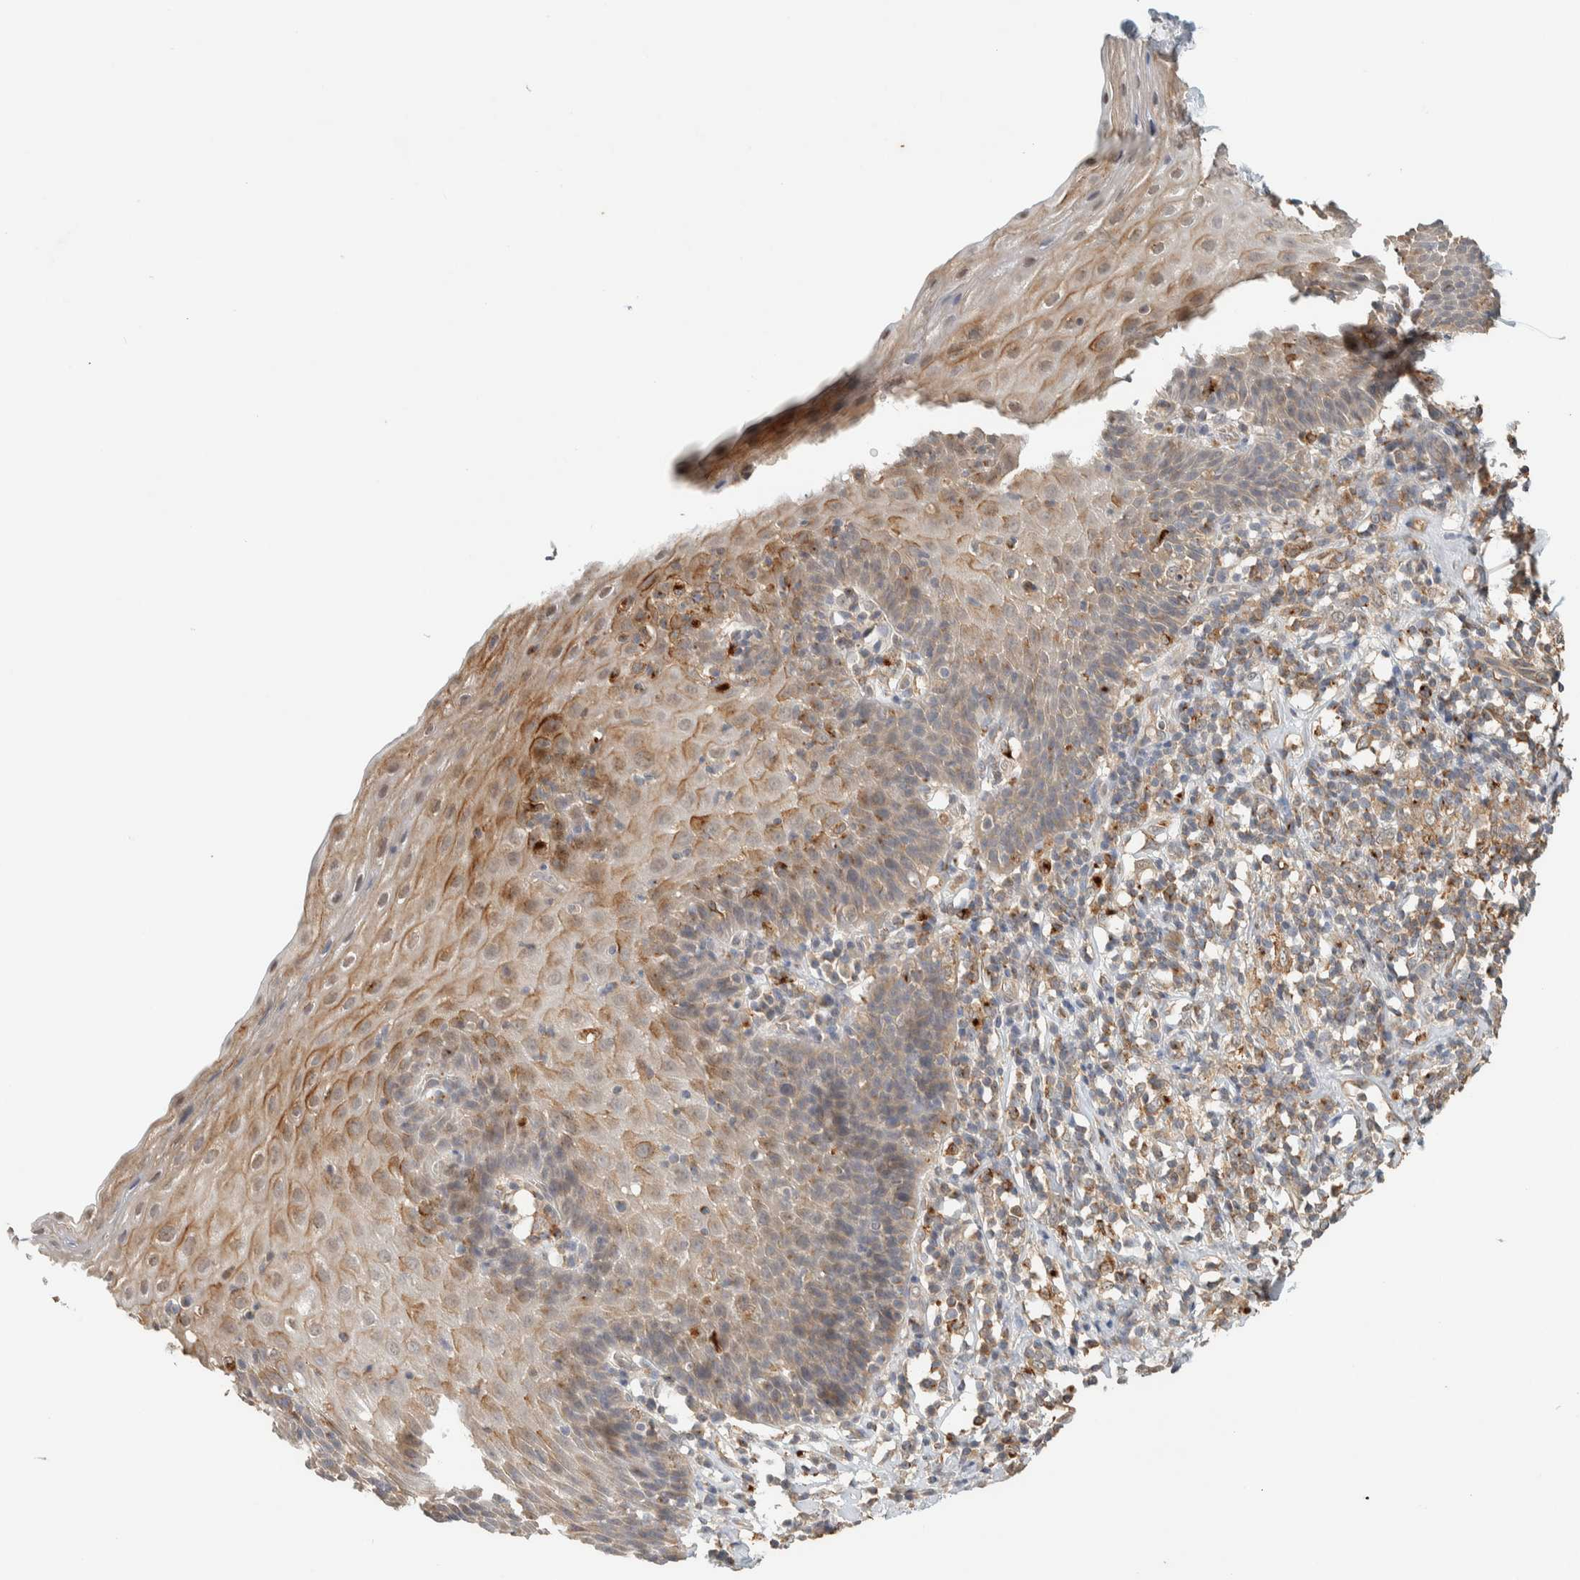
{"staining": {"intensity": "moderate", "quantity": "25%-75%", "location": "cytoplasmic/membranous"}, "tissue": "esophagus", "cell_type": "Squamous epithelial cells", "image_type": "normal", "snomed": [{"axis": "morphology", "description": "Normal tissue, NOS"}, {"axis": "topography", "description": "Esophagus"}], "caption": "Moderate cytoplasmic/membranous positivity for a protein is identified in about 25%-75% of squamous epithelial cells of benign esophagus using IHC.", "gene": "RAB11FIP1", "patient": {"sex": "female", "age": 61}}